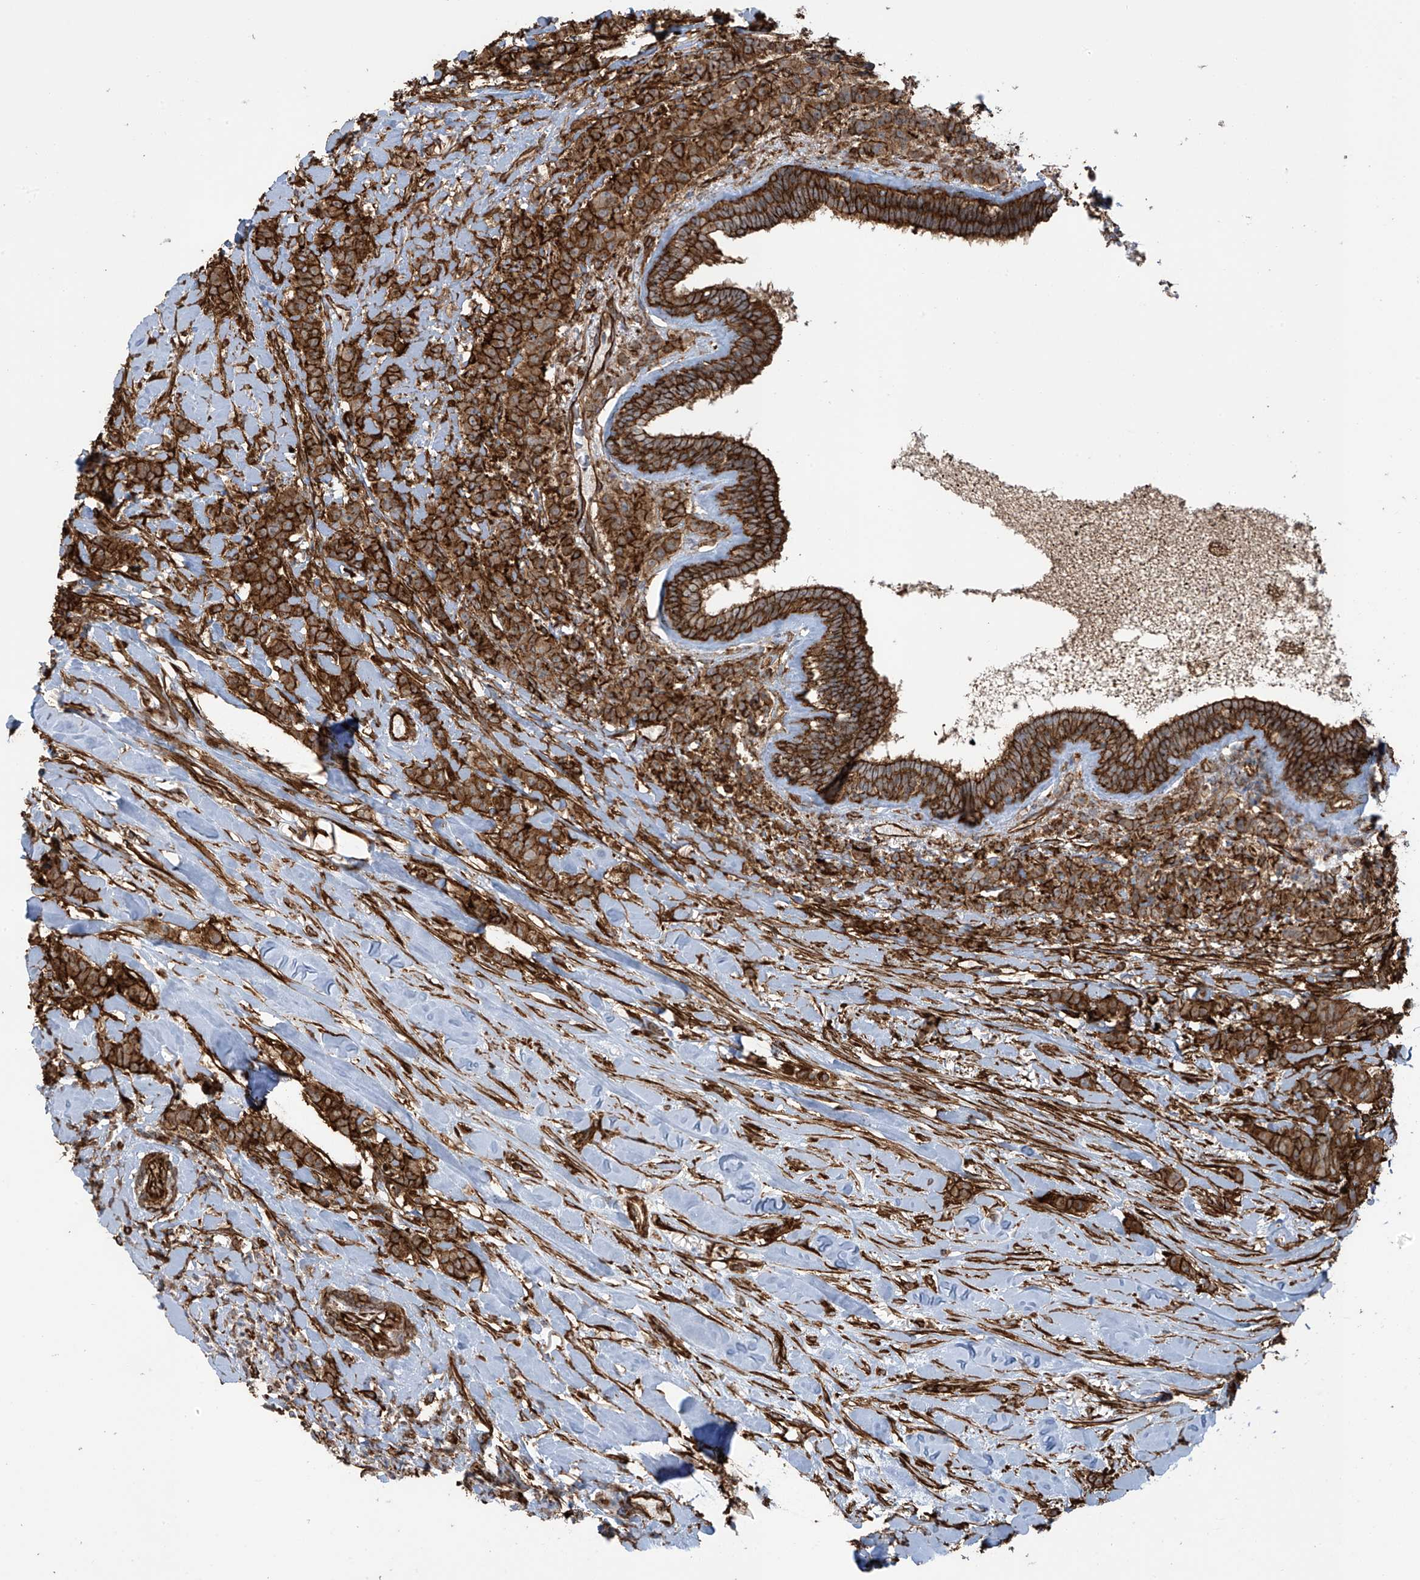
{"staining": {"intensity": "strong", "quantity": ">75%", "location": "cytoplasmic/membranous"}, "tissue": "breast cancer", "cell_type": "Tumor cells", "image_type": "cancer", "snomed": [{"axis": "morphology", "description": "Duct carcinoma"}, {"axis": "topography", "description": "Breast"}], "caption": "Breast cancer (infiltrating ductal carcinoma) tissue reveals strong cytoplasmic/membranous positivity in approximately >75% of tumor cells (DAB = brown stain, brightfield microscopy at high magnification).", "gene": "SLC9A2", "patient": {"sex": "female", "age": 40}}